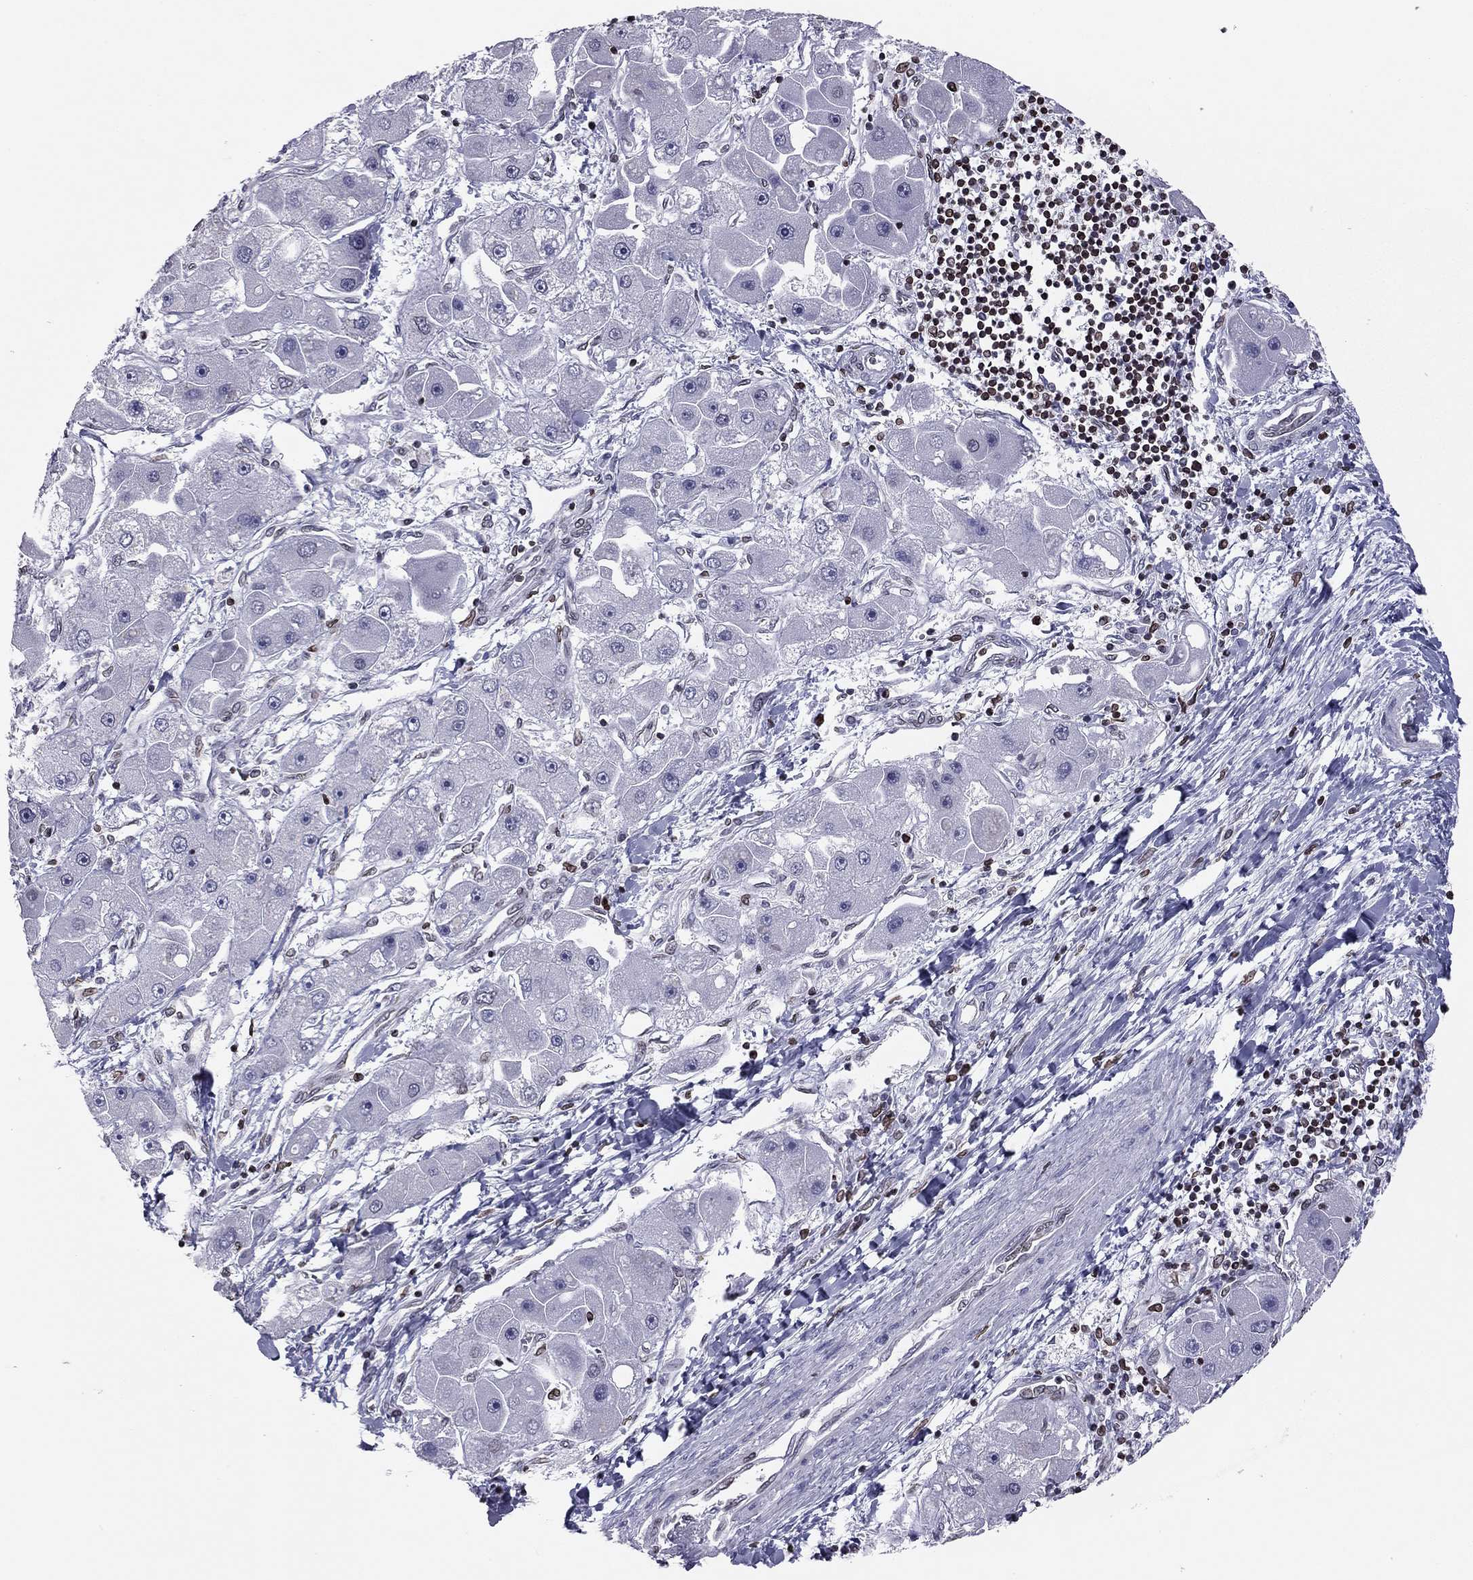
{"staining": {"intensity": "negative", "quantity": "none", "location": "none"}, "tissue": "liver cancer", "cell_type": "Tumor cells", "image_type": "cancer", "snomed": [{"axis": "morphology", "description": "Carcinoma, Hepatocellular, NOS"}, {"axis": "topography", "description": "Liver"}], "caption": "The immunohistochemistry (IHC) image has no significant positivity in tumor cells of liver cancer tissue. Brightfield microscopy of immunohistochemistry stained with DAB (3,3'-diaminobenzidine) (brown) and hematoxylin (blue), captured at high magnification.", "gene": "ESPL1", "patient": {"sex": "male", "age": 24}}